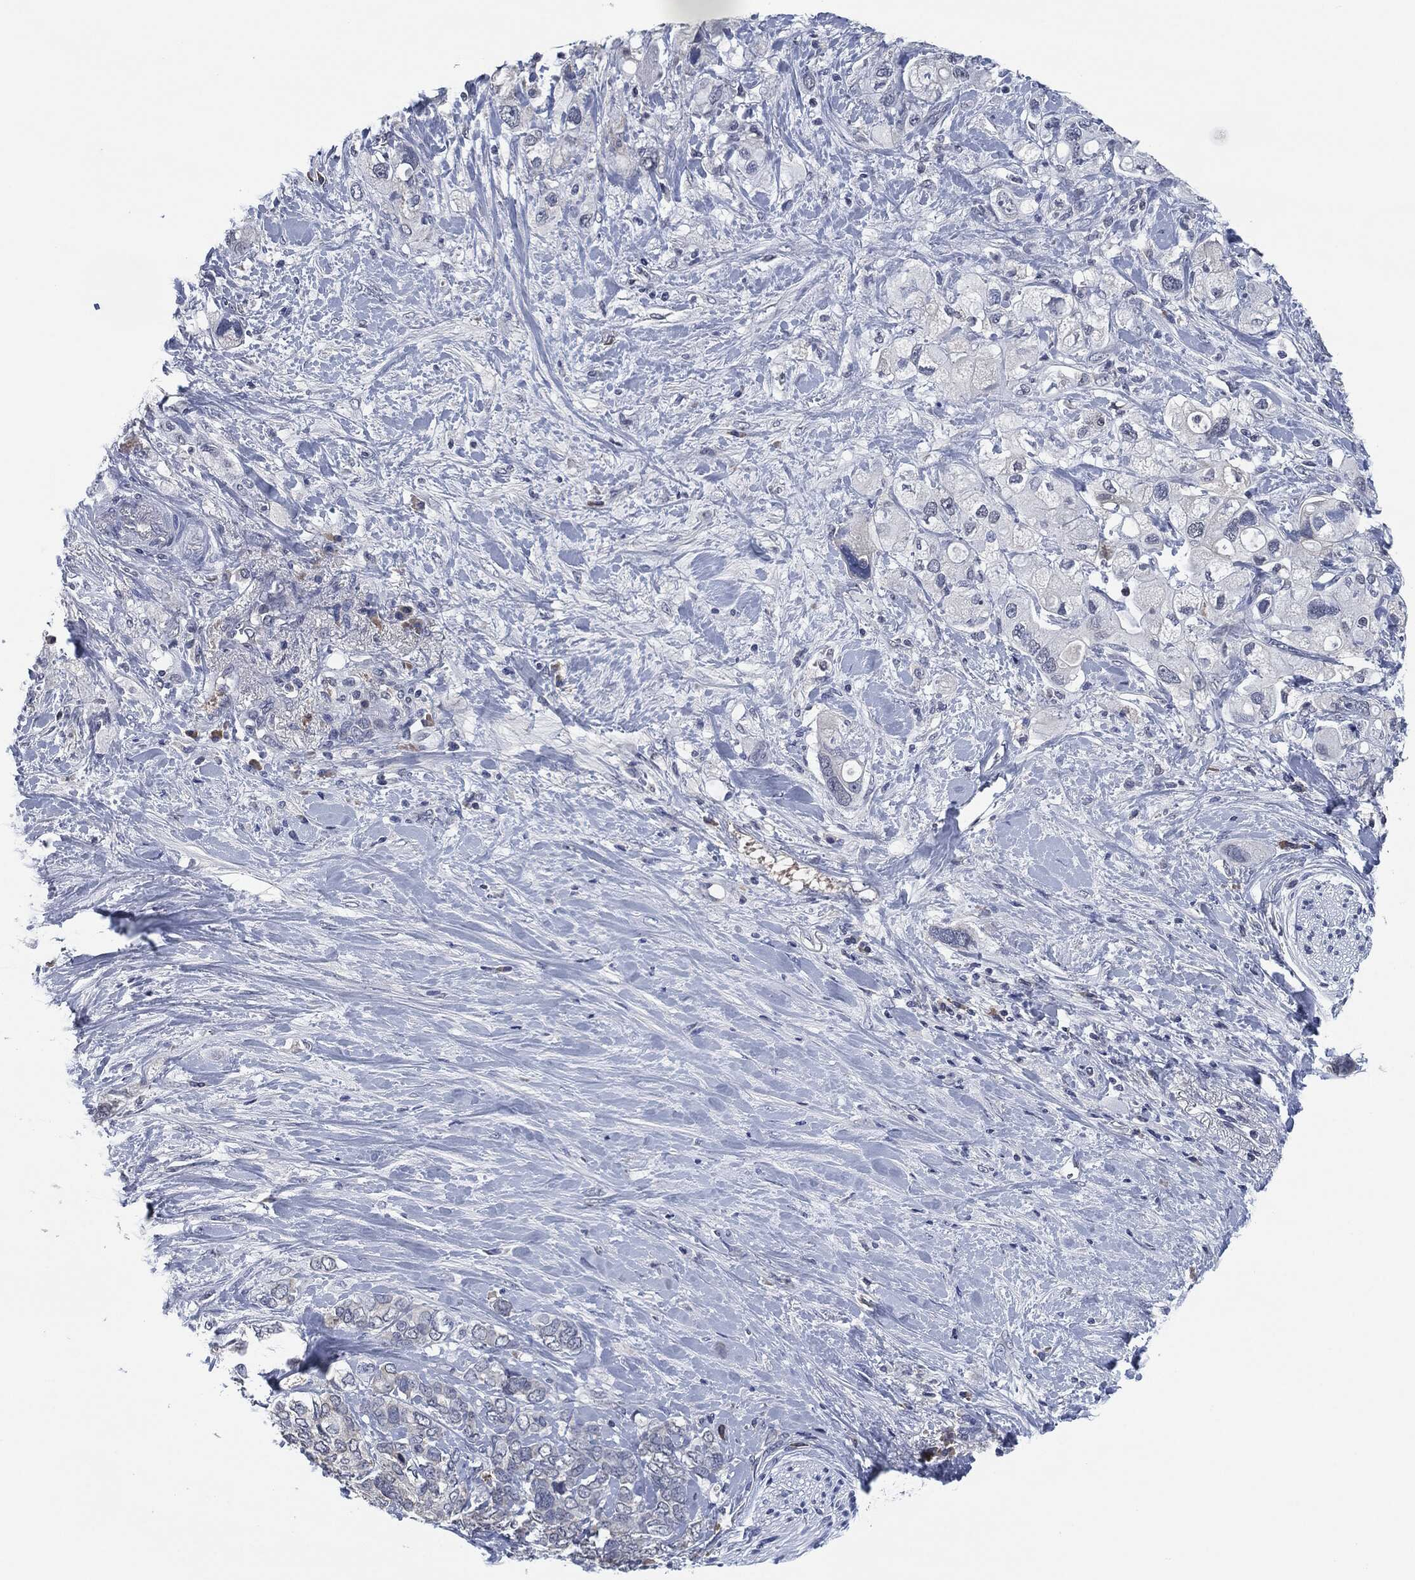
{"staining": {"intensity": "negative", "quantity": "none", "location": "none"}, "tissue": "pancreatic cancer", "cell_type": "Tumor cells", "image_type": "cancer", "snomed": [{"axis": "morphology", "description": "Adenocarcinoma, NOS"}, {"axis": "topography", "description": "Pancreas"}], "caption": "Pancreatic cancer was stained to show a protein in brown. There is no significant expression in tumor cells. The staining was performed using DAB to visualize the protein expression in brown, while the nuclei were stained in blue with hematoxylin (Magnification: 20x).", "gene": "IL2RG", "patient": {"sex": "female", "age": 56}}